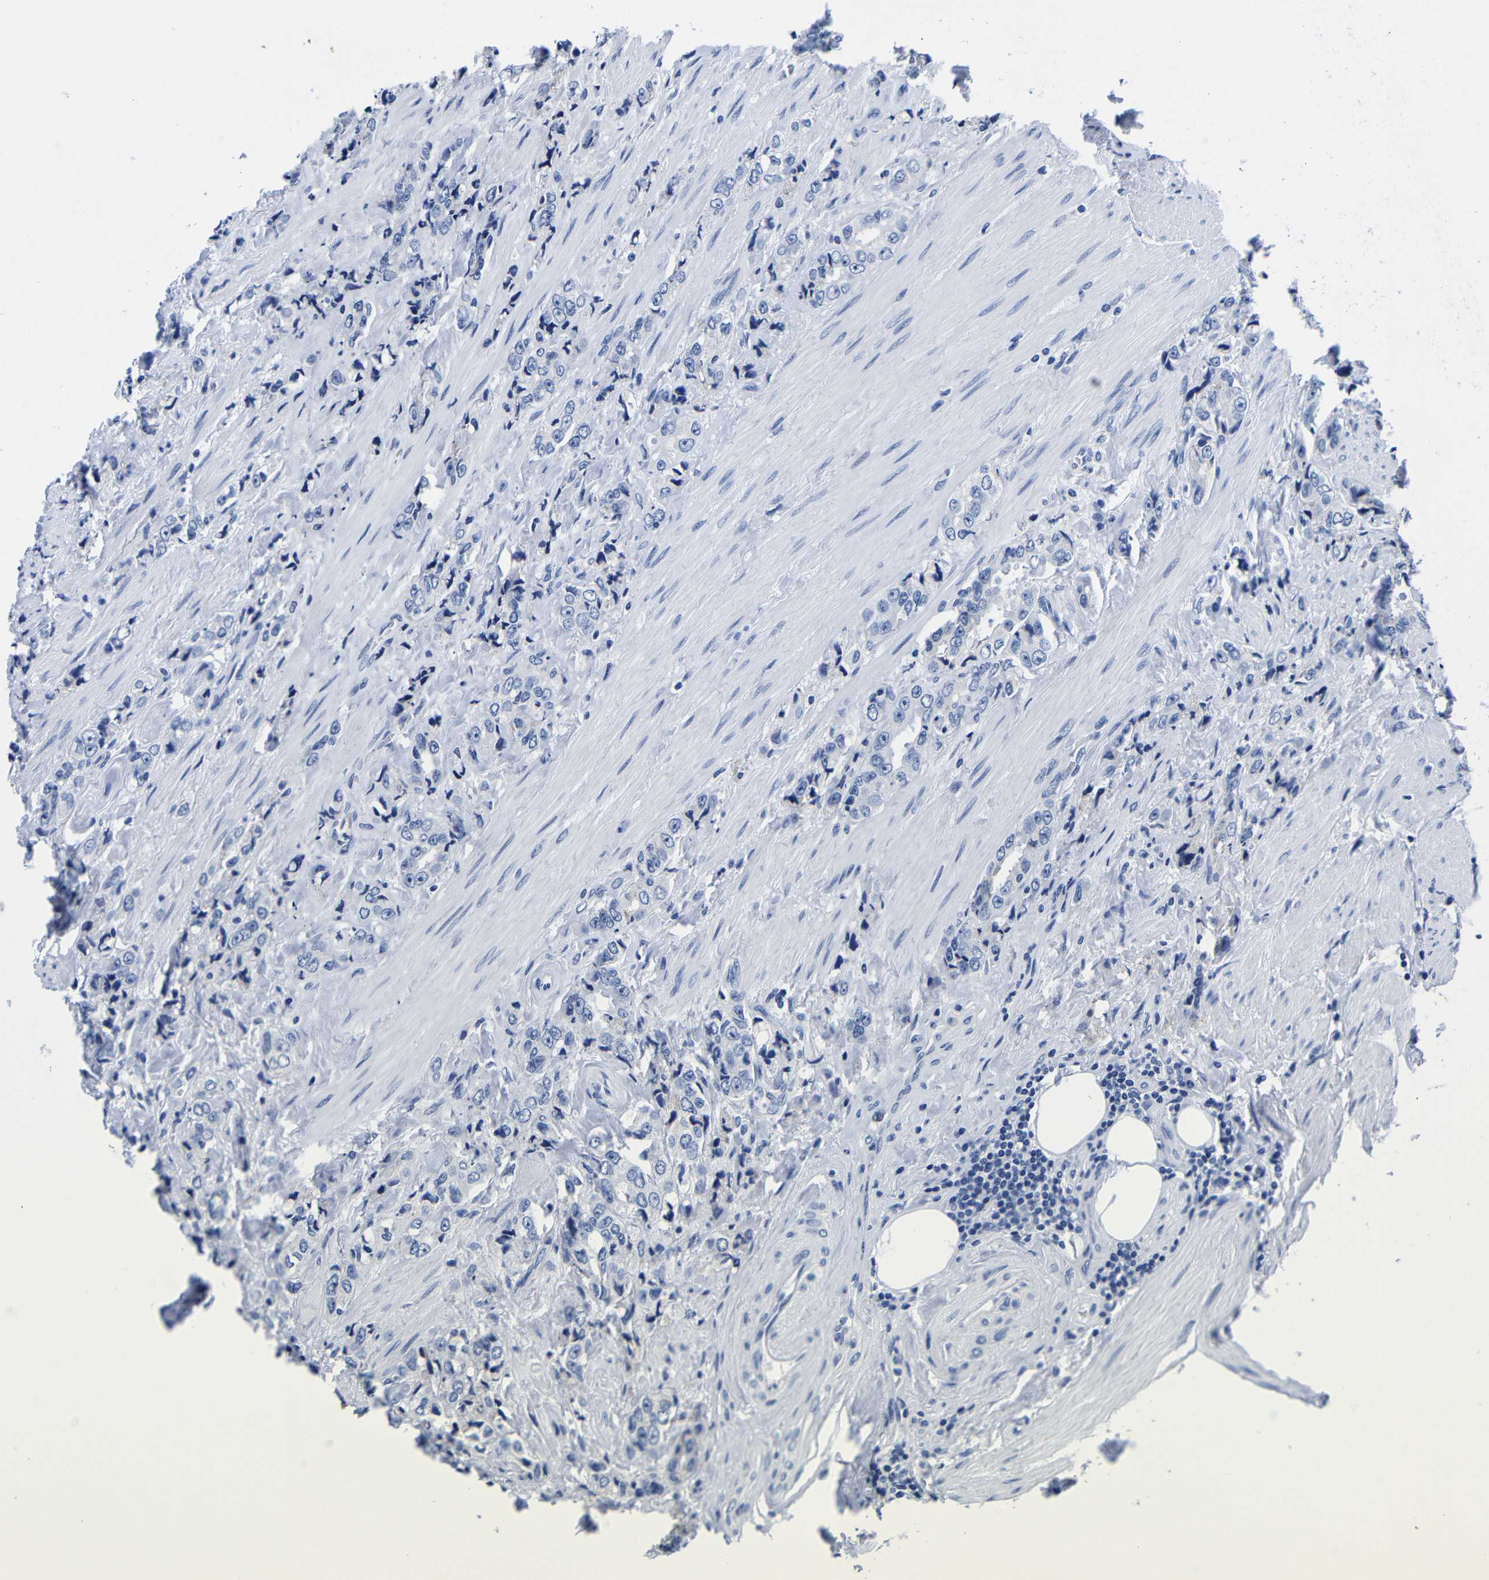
{"staining": {"intensity": "negative", "quantity": "none", "location": "none"}, "tissue": "prostate cancer", "cell_type": "Tumor cells", "image_type": "cancer", "snomed": [{"axis": "morphology", "description": "Adenocarcinoma, High grade"}, {"axis": "topography", "description": "Prostate"}], "caption": "Tumor cells are negative for brown protein staining in high-grade adenocarcinoma (prostate).", "gene": "CLEC4G", "patient": {"sex": "male", "age": 61}}